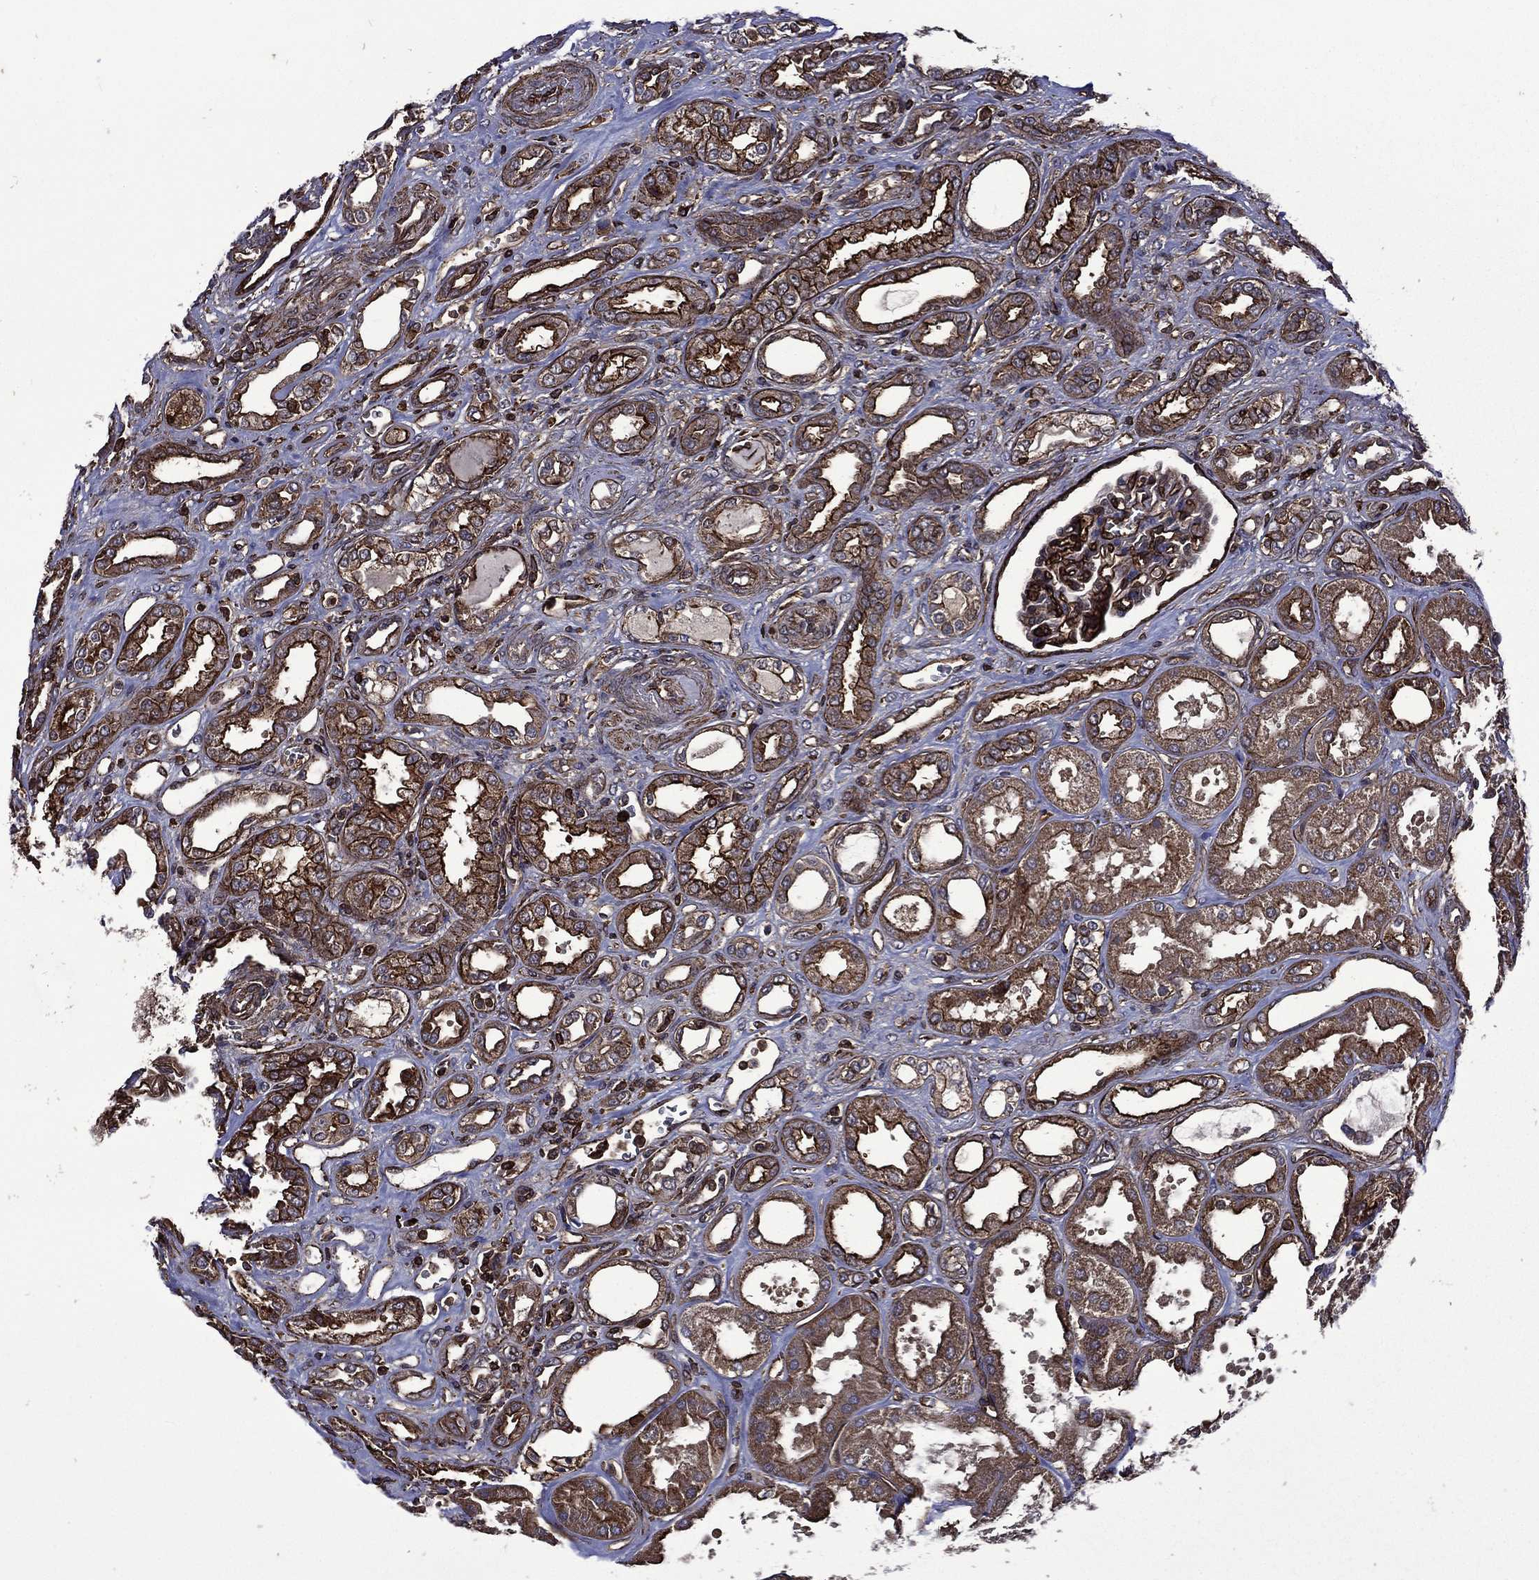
{"staining": {"intensity": "strong", "quantity": "25%-75%", "location": "cytoplasmic/membranous"}, "tissue": "renal cancer", "cell_type": "Tumor cells", "image_type": "cancer", "snomed": [{"axis": "morphology", "description": "Adenocarcinoma, NOS"}, {"axis": "topography", "description": "Kidney"}], "caption": "Immunohistochemistry of human renal adenocarcinoma demonstrates high levels of strong cytoplasmic/membranous positivity in approximately 25%-75% of tumor cells. Immunohistochemistry stains the protein in brown and the nuclei are stained blue.", "gene": "PLPP3", "patient": {"sex": "male", "age": 63}}